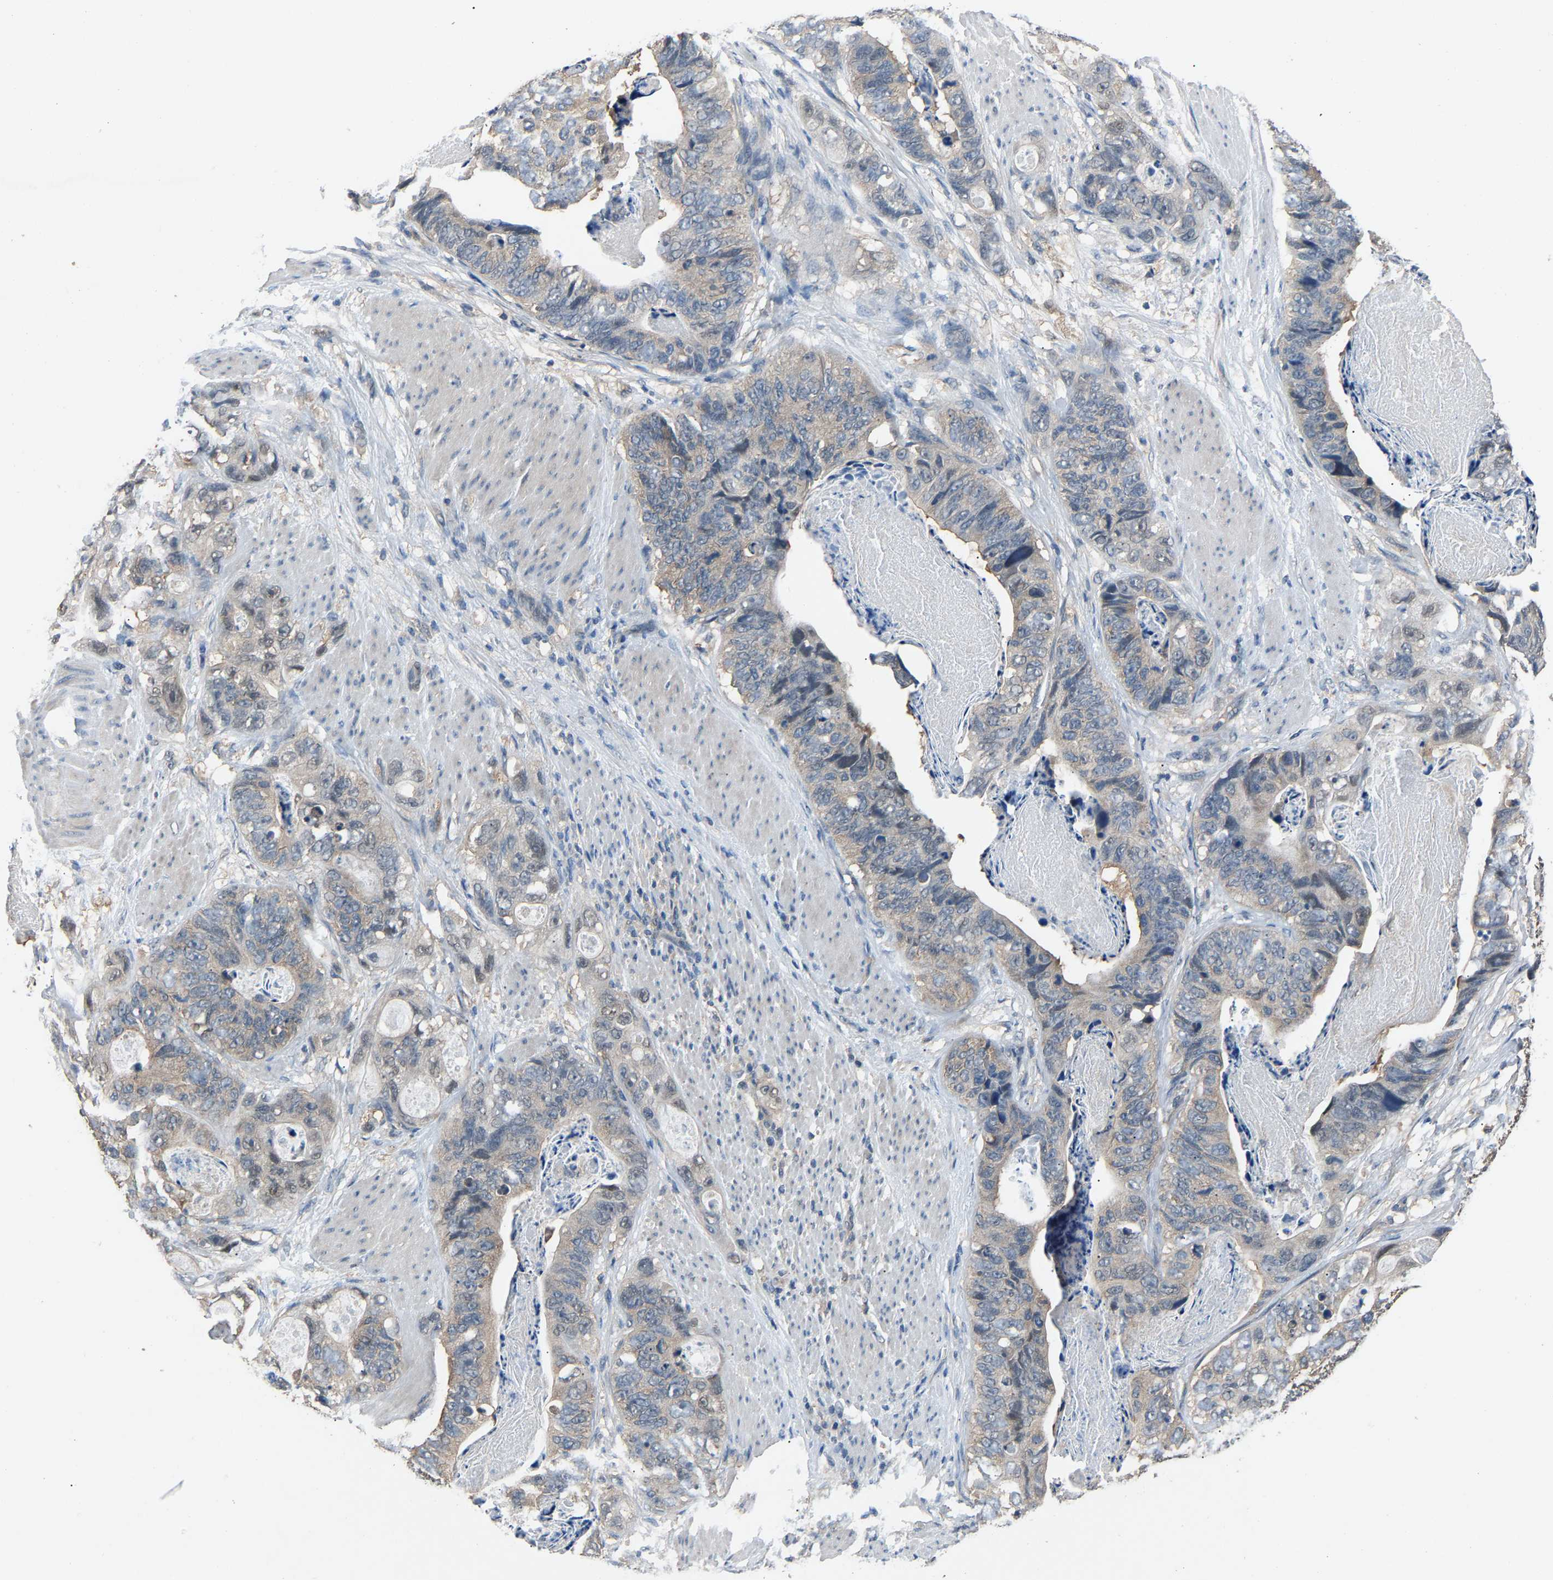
{"staining": {"intensity": "weak", "quantity": "<25%", "location": "cytoplasmic/membranous"}, "tissue": "stomach cancer", "cell_type": "Tumor cells", "image_type": "cancer", "snomed": [{"axis": "morphology", "description": "Adenocarcinoma, NOS"}, {"axis": "topography", "description": "Stomach"}], "caption": "A high-resolution histopathology image shows immunohistochemistry (IHC) staining of stomach adenocarcinoma, which reveals no significant staining in tumor cells.", "gene": "ABCC9", "patient": {"sex": "female", "age": 89}}